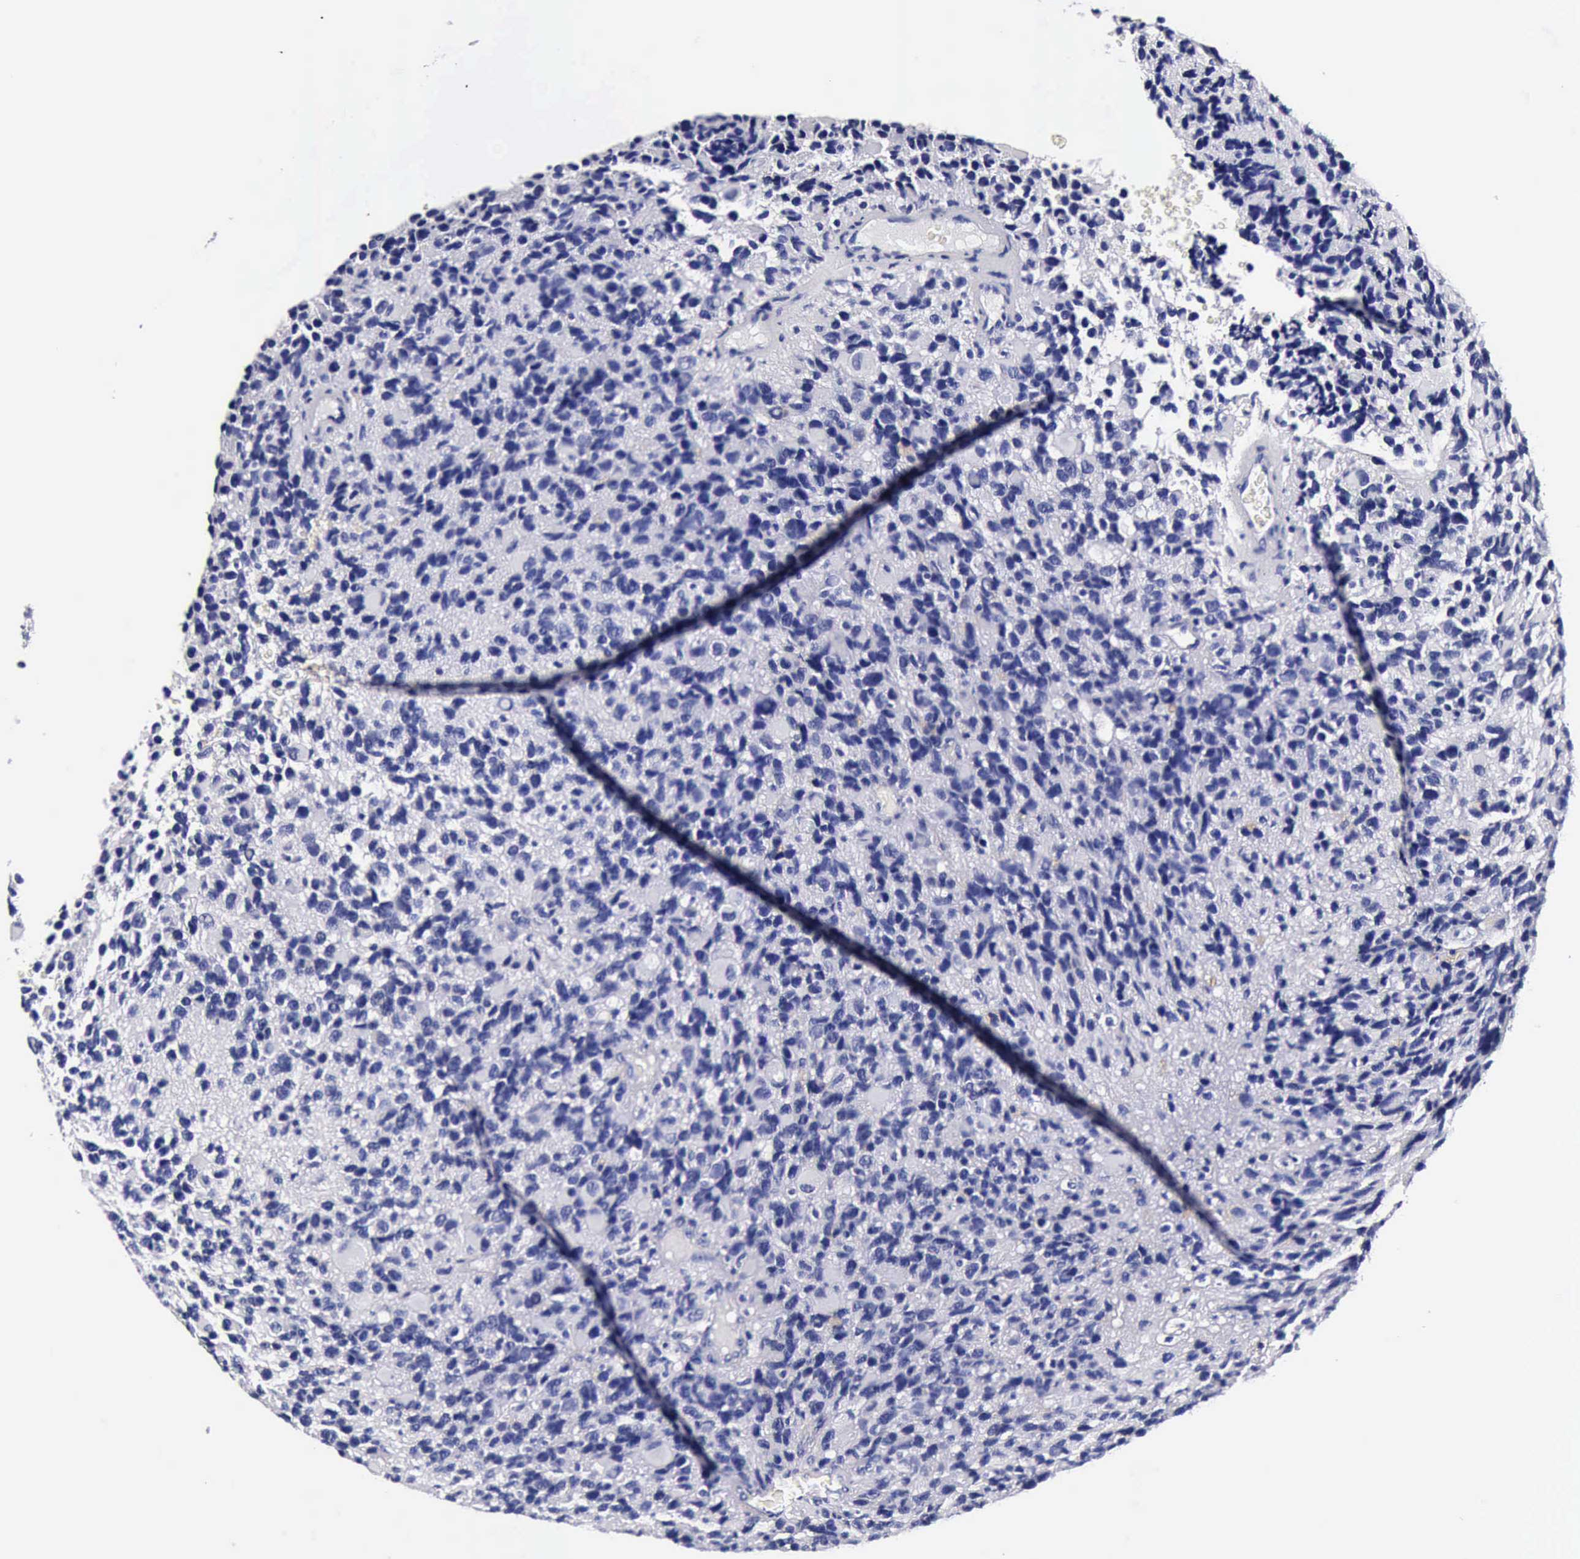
{"staining": {"intensity": "negative", "quantity": "none", "location": "none"}, "tissue": "glioma", "cell_type": "Tumor cells", "image_type": "cancer", "snomed": [{"axis": "morphology", "description": "Glioma, malignant, High grade"}, {"axis": "topography", "description": "Brain"}], "caption": "The photomicrograph displays no significant expression in tumor cells of glioma. Nuclei are stained in blue.", "gene": "IAPP", "patient": {"sex": "male", "age": 77}}